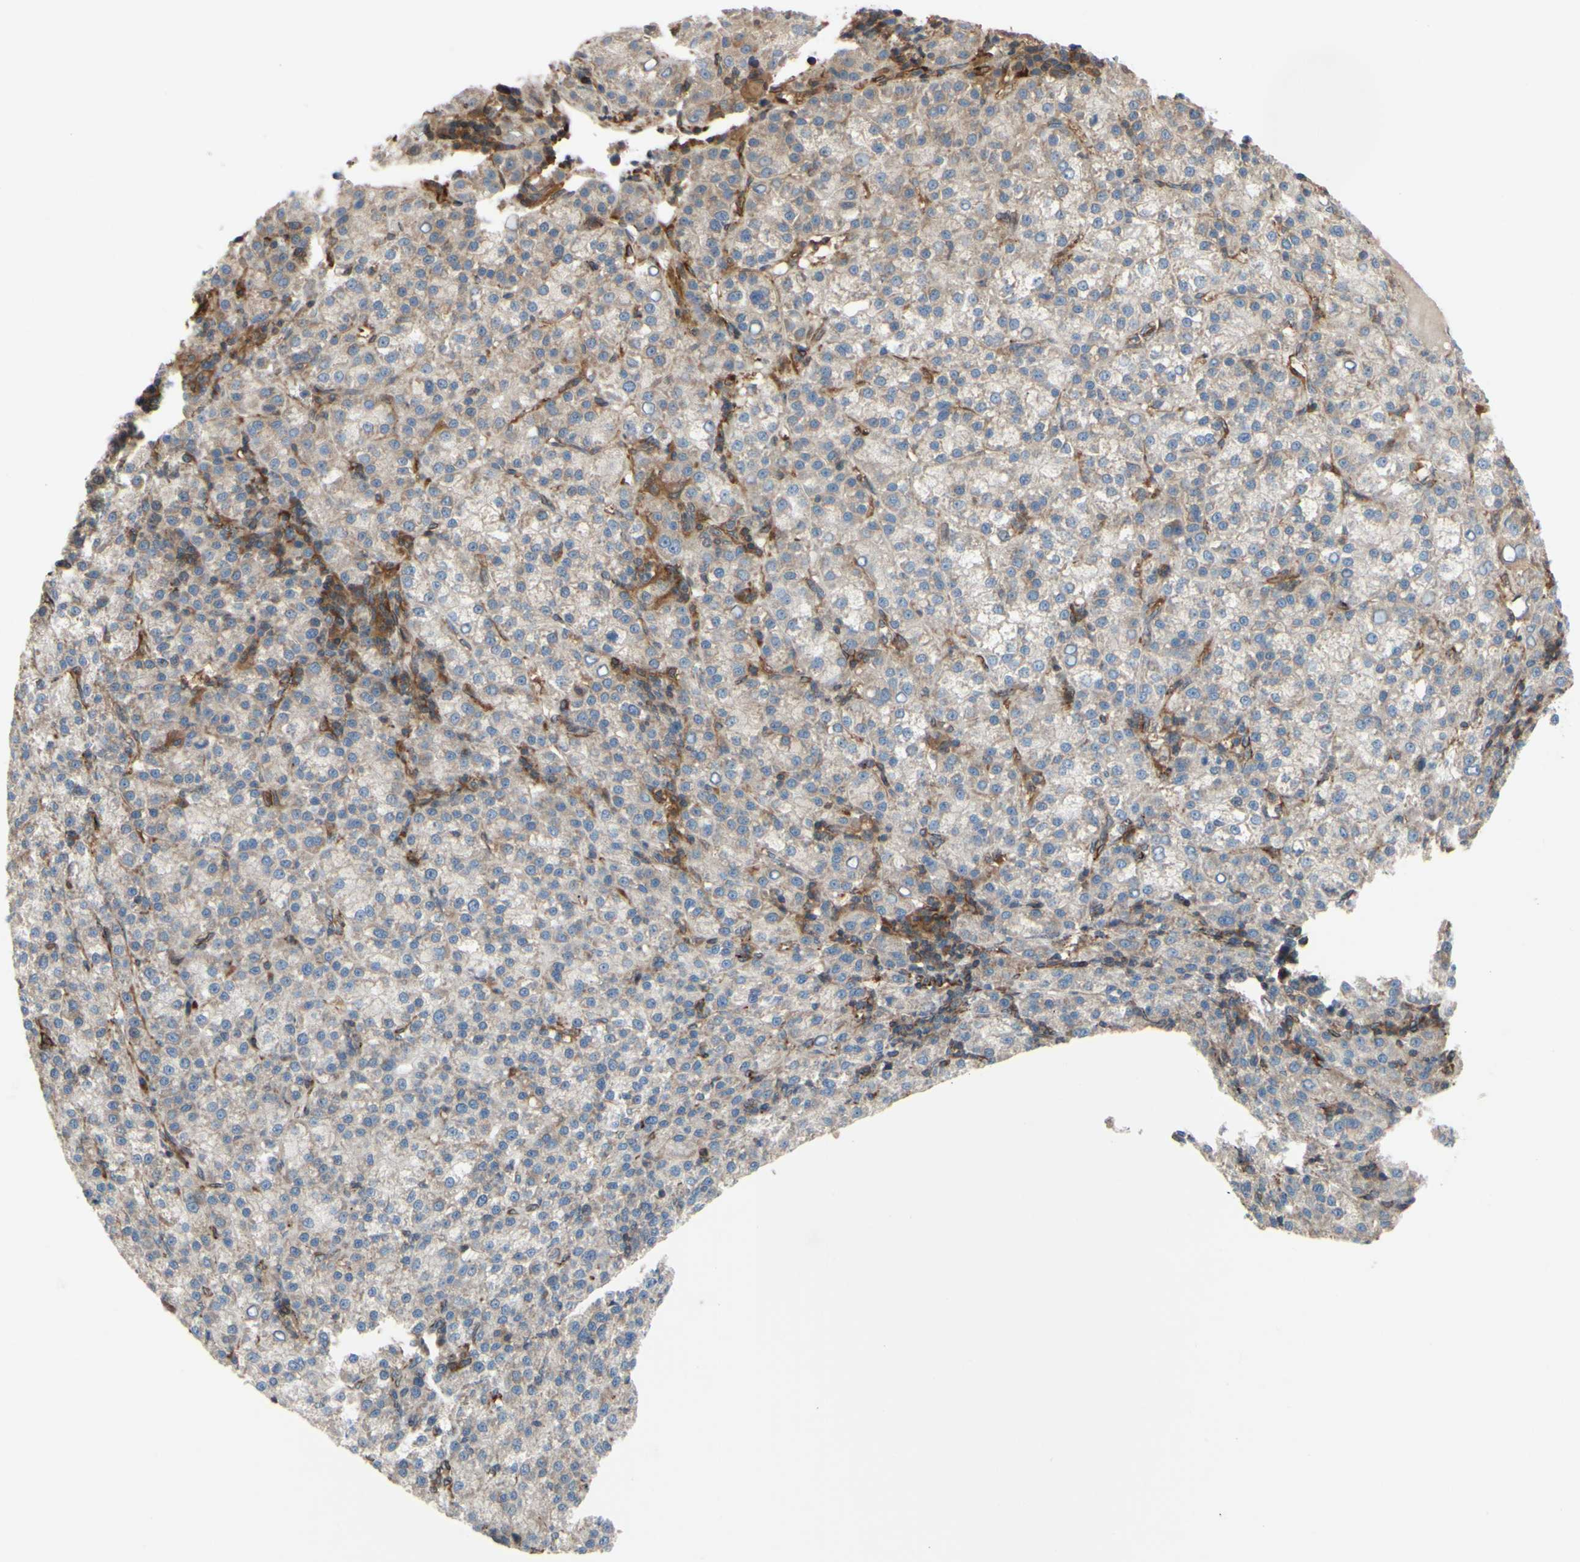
{"staining": {"intensity": "weak", "quantity": "25%-75%", "location": "cytoplasmic/membranous"}, "tissue": "liver cancer", "cell_type": "Tumor cells", "image_type": "cancer", "snomed": [{"axis": "morphology", "description": "Carcinoma, Hepatocellular, NOS"}, {"axis": "topography", "description": "Liver"}], "caption": "A histopathology image of human liver cancer (hepatocellular carcinoma) stained for a protein demonstrates weak cytoplasmic/membranous brown staining in tumor cells. Using DAB (brown) and hematoxylin (blue) stains, captured at high magnification using brightfield microscopy.", "gene": "PRAF2", "patient": {"sex": "female", "age": 58}}